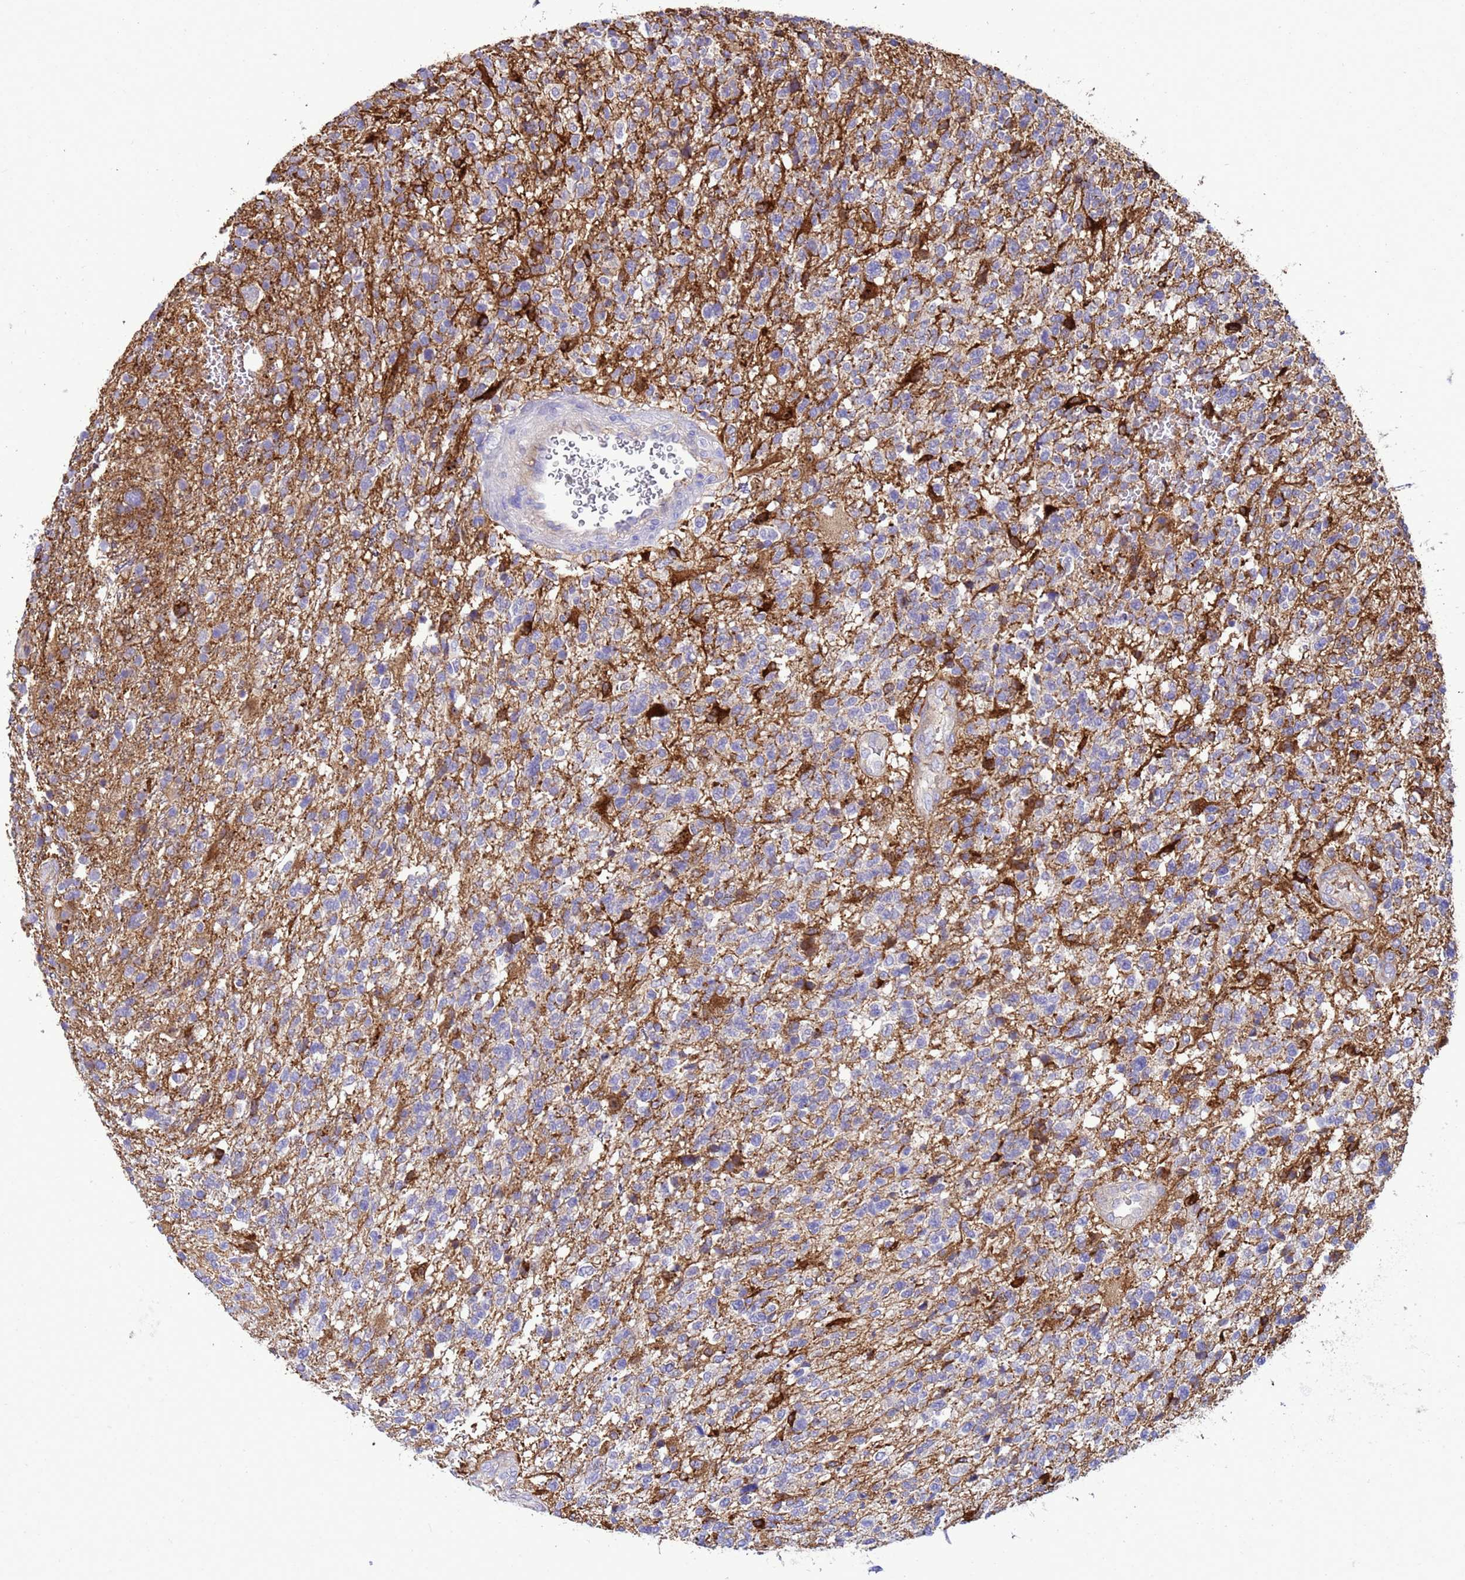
{"staining": {"intensity": "negative", "quantity": "none", "location": "none"}, "tissue": "glioma", "cell_type": "Tumor cells", "image_type": "cancer", "snomed": [{"axis": "morphology", "description": "Glioma, malignant, High grade"}, {"axis": "topography", "description": "Brain"}], "caption": "This is an immunohistochemistry image of high-grade glioma (malignant). There is no expression in tumor cells.", "gene": "EZR", "patient": {"sex": "male", "age": 56}}